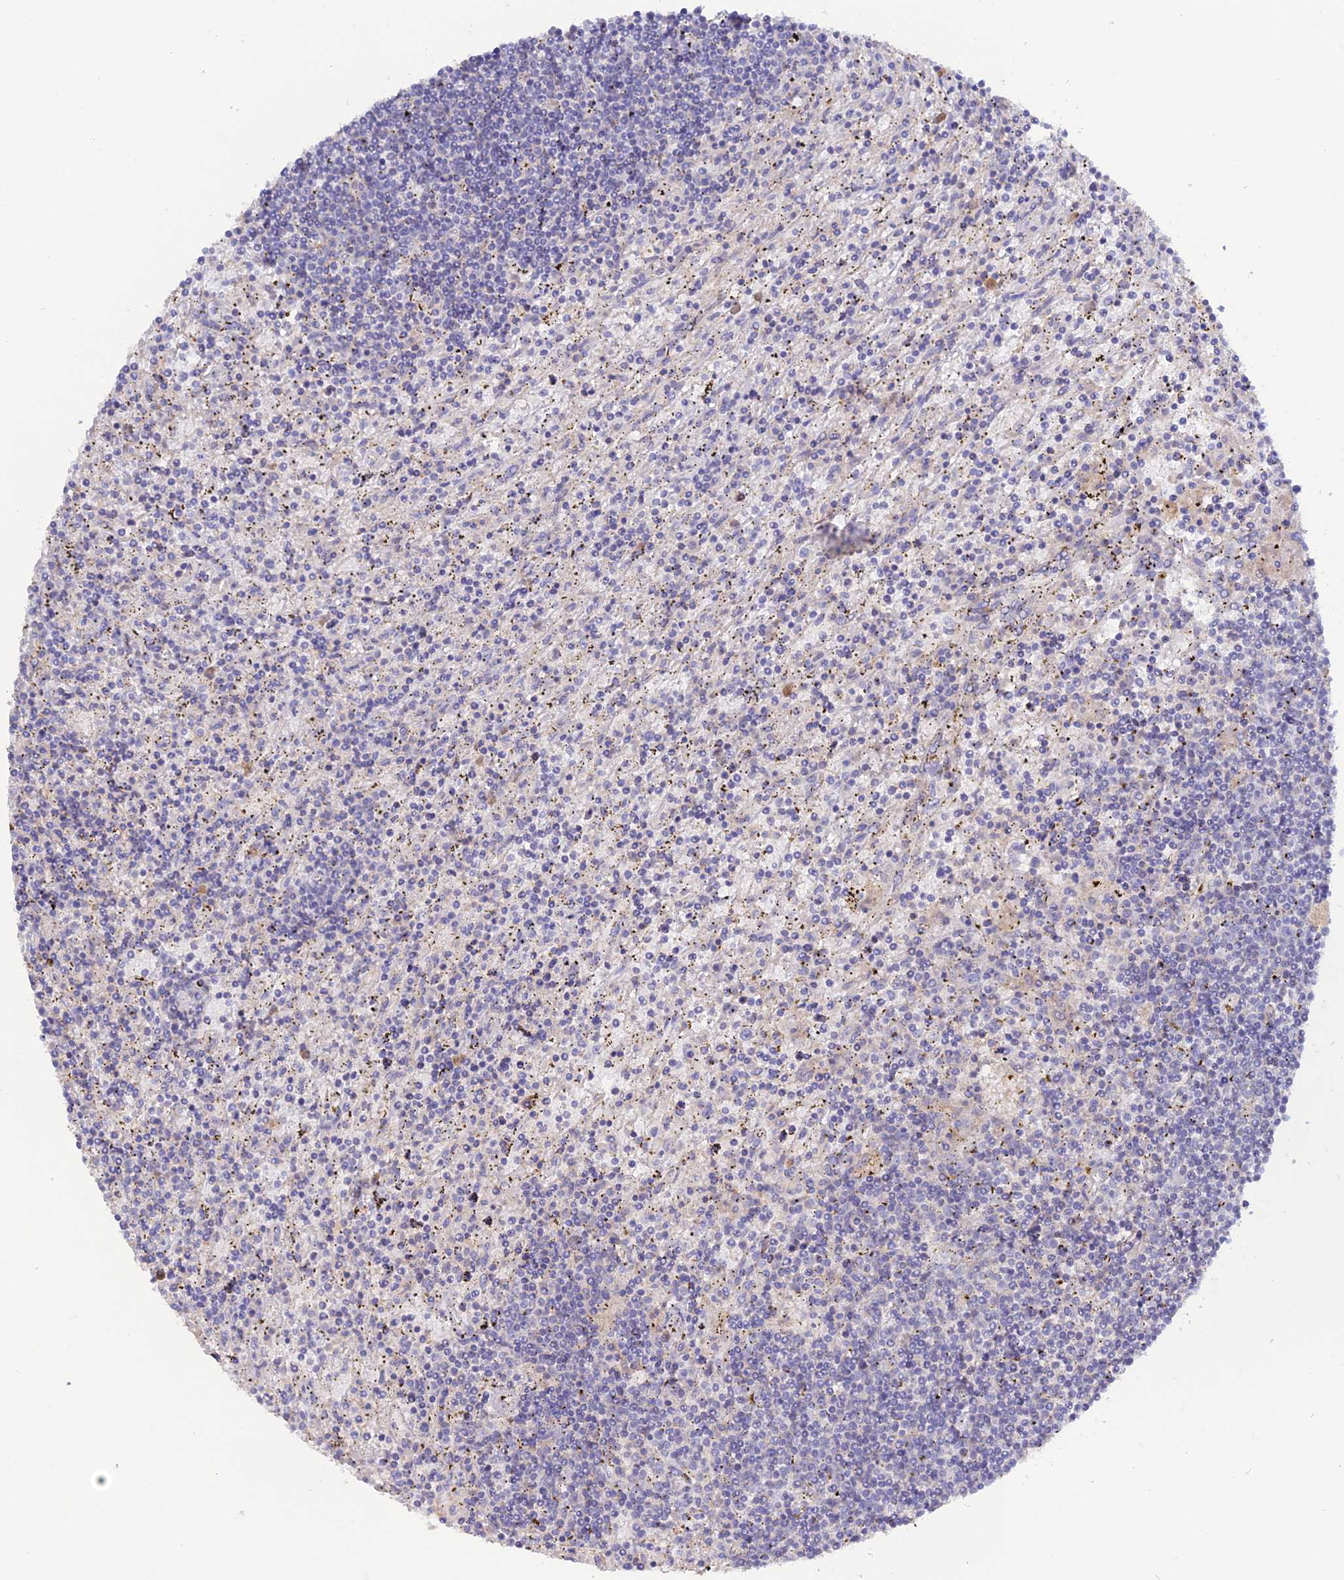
{"staining": {"intensity": "negative", "quantity": "none", "location": "none"}, "tissue": "lymphoma", "cell_type": "Tumor cells", "image_type": "cancer", "snomed": [{"axis": "morphology", "description": "Malignant lymphoma, non-Hodgkin's type, Low grade"}, {"axis": "topography", "description": "Spleen"}], "caption": "DAB (3,3'-diaminobenzidine) immunohistochemical staining of low-grade malignant lymphoma, non-Hodgkin's type reveals no significant positivity in tumor cells.", "gene": "ADGRA1", "patient": {"sex": "male", "age": 76}}